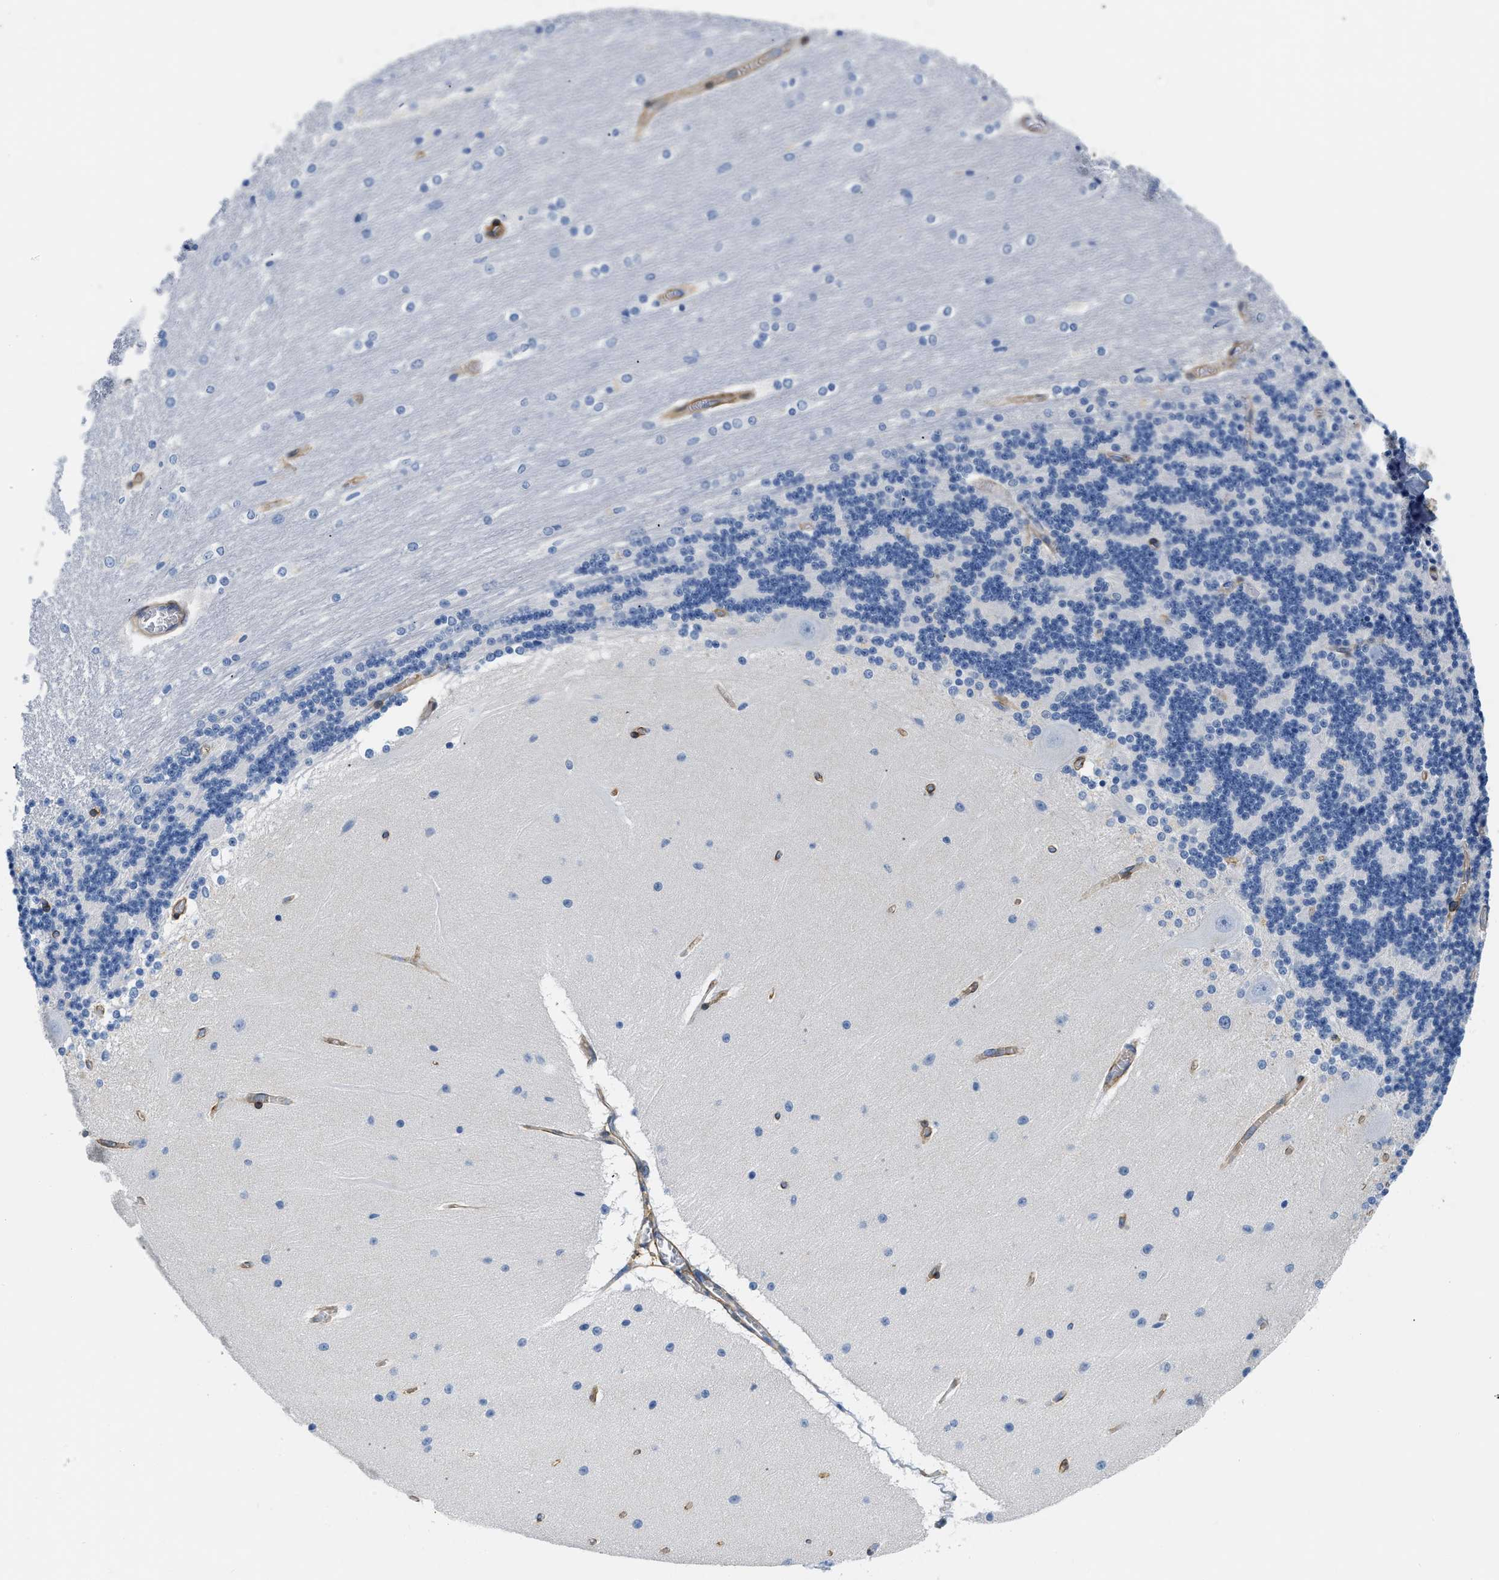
{"staining": {"intensity": "negative", "quantity": "none", "location": "none"}, "tissue": "cerebellum", "cell_type": "Cells in granular layer", "image_type": "normal", "snomed": [{"axis": "morphology", "description": "Normal tissue, NOS"}, {"axis": "topography", "description": "Cerebellum"}], "caption": "High magnification brightfield microscopy of unremarkable cerebellum stained with DAB (3,3'-diaminobenzidine) (brown) and counterstained with hematoxylin (blue): cells in granular layer show no significant expression.", "gene": "PDGFRB", "patient": {"sex": "female", "age": 54}}